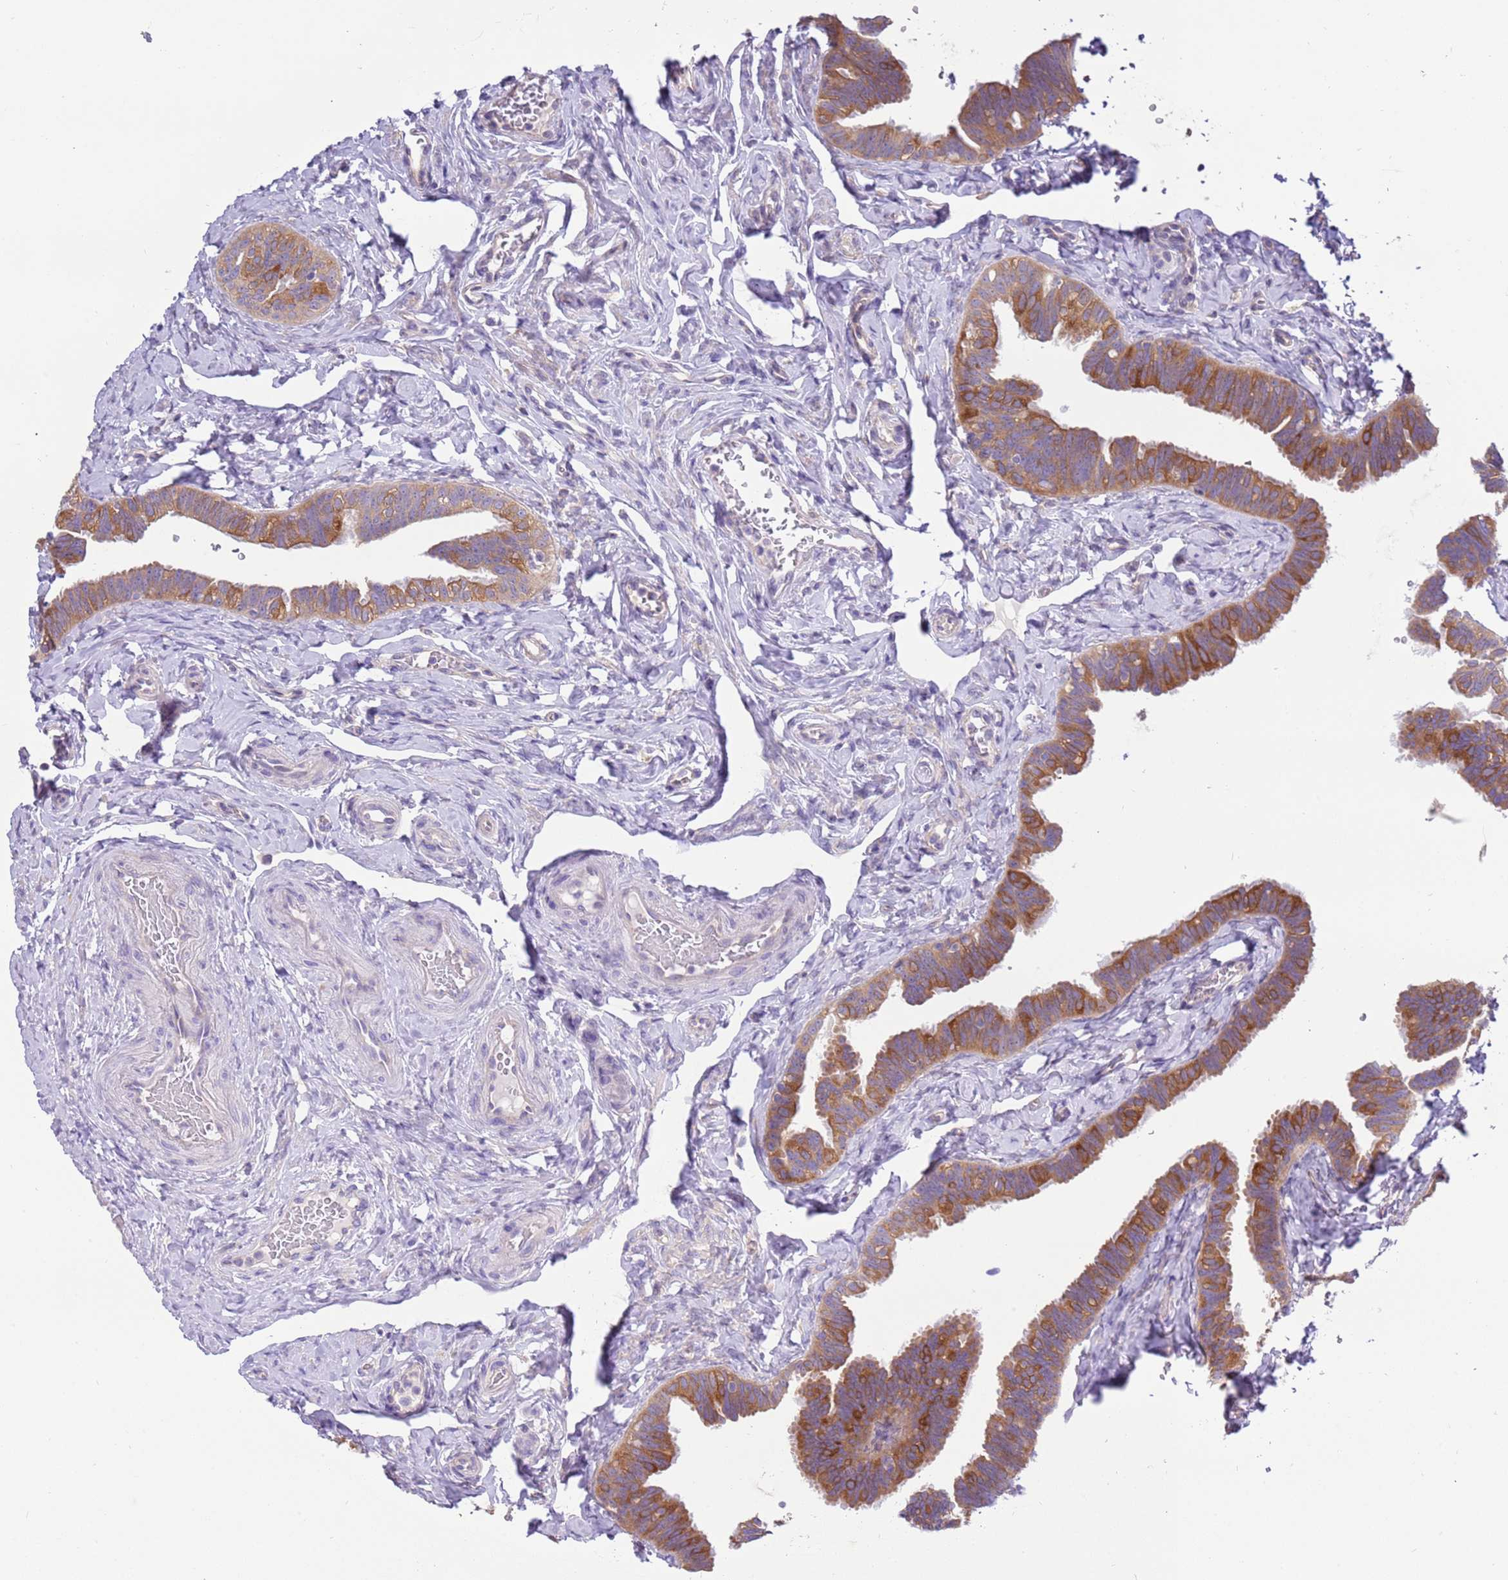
{"staining": {"intensity": "moderate", "quantity": ">75%", "location": "cytoplasmic/membranous"}, "tissue": "fallopian tube", "cell_type": "Glandular cells", "image_type": "normal", "snomed": [{"axis": "morphology", "description": "Normal tissue, NOS"}, {"axis": "topography", "description": "Fallopian tube"}], "caption": "This is an image of IHC staining of benign fallopian tube, which shows moderate positivity in the cytoplasmic/membranous of glandular cells.", "gene": "STIP1", "patient": {"sex": "female", "age": 39}}